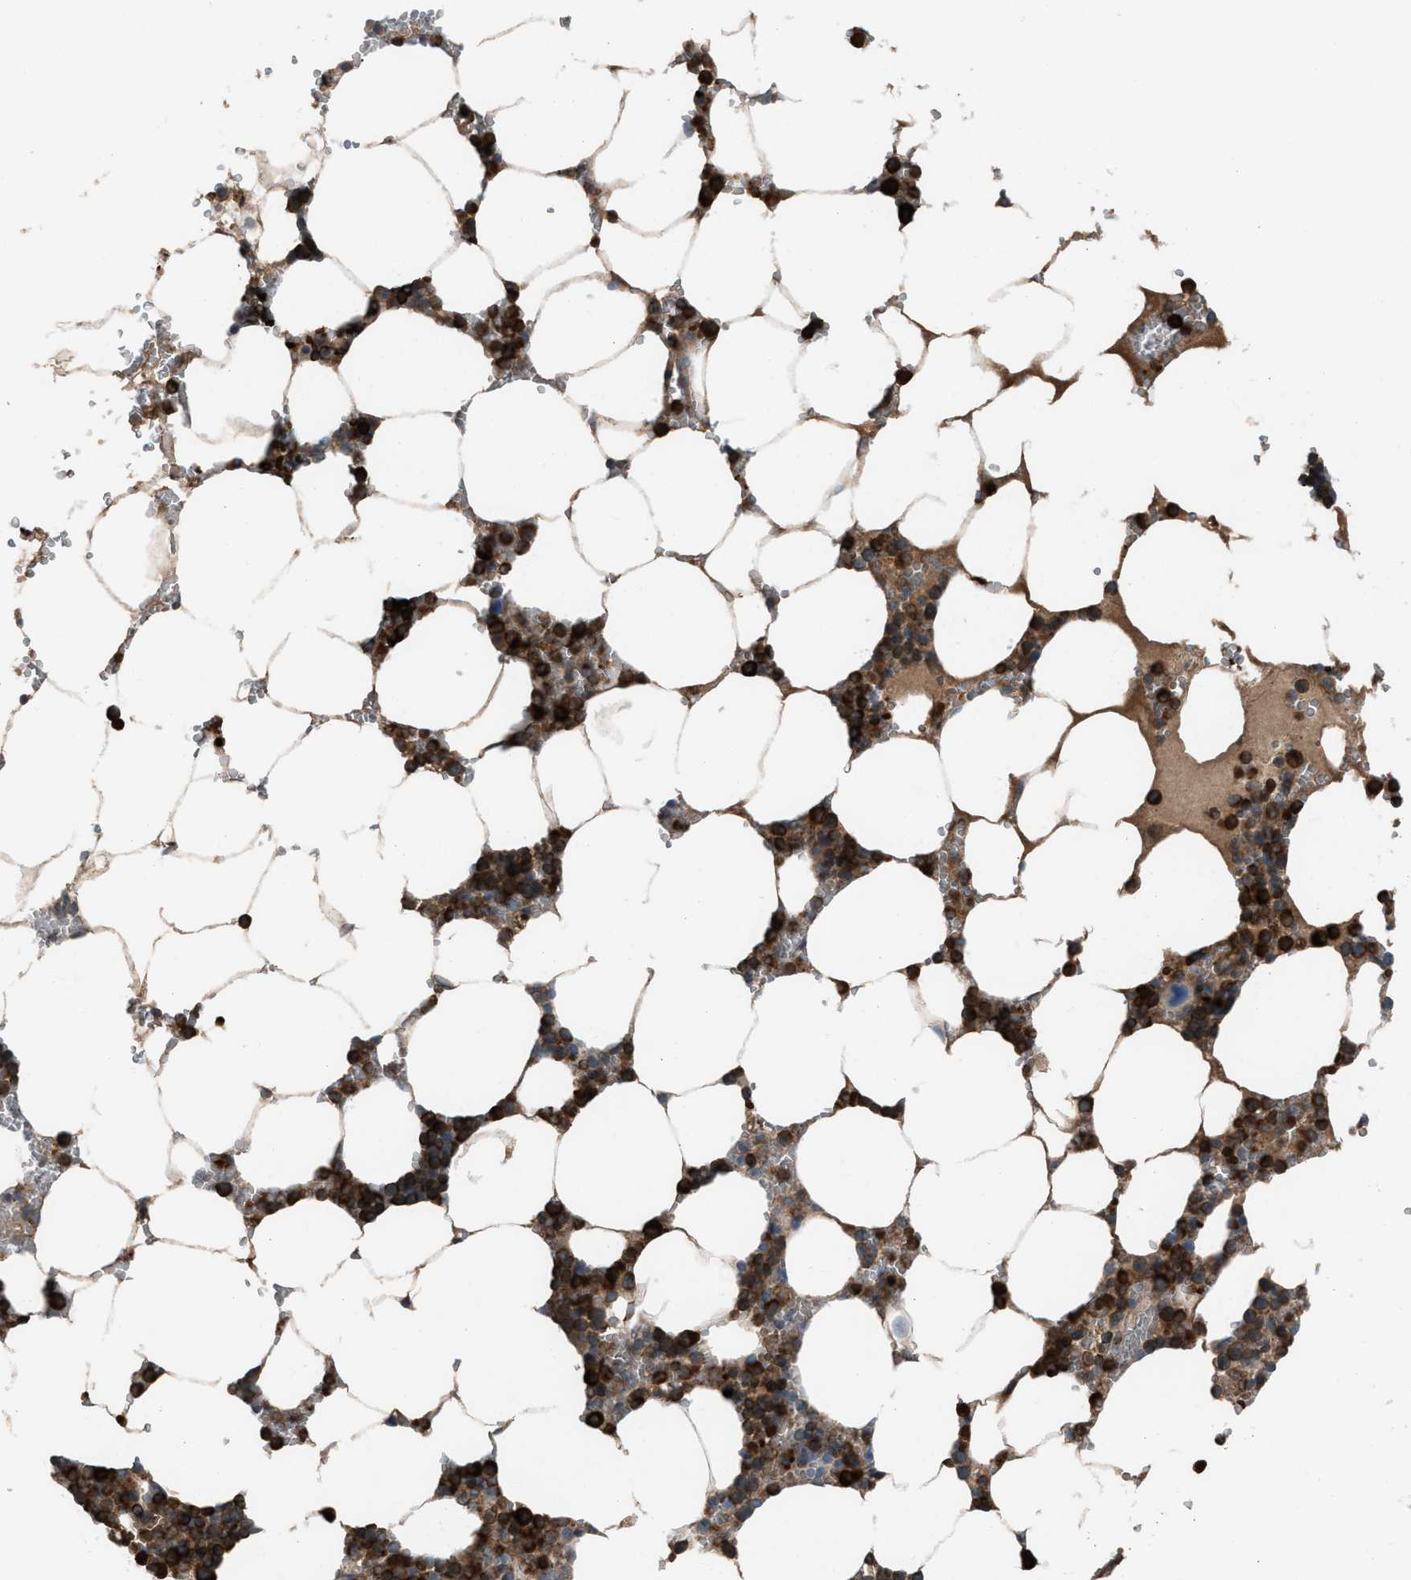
{"staining": {"intensity": "strong", "quantity": ">75%", "location": "cytoplasmic/membranous"}, "tissue": "bone marrow", "cell_type": "Hematopoietic cells", "image_type": "normal", "snomed": [{"axis": "morphology", "description": "Normal tissue, NOS"}, {"axis": "topography", "description": "Bone marrow"}], "caption": "Bone marrow stained with immunohistochemistry (IHC) displays strong cytoplasmic/membranous staining in approximately >75% of hematopoietic cells. (DAB (3,3'-diaminobenzidine) = brown stain, brightfield microscopy at high magnification).", "gene": "CFAP77", "patient": {"sex": "male", "age": 70}}